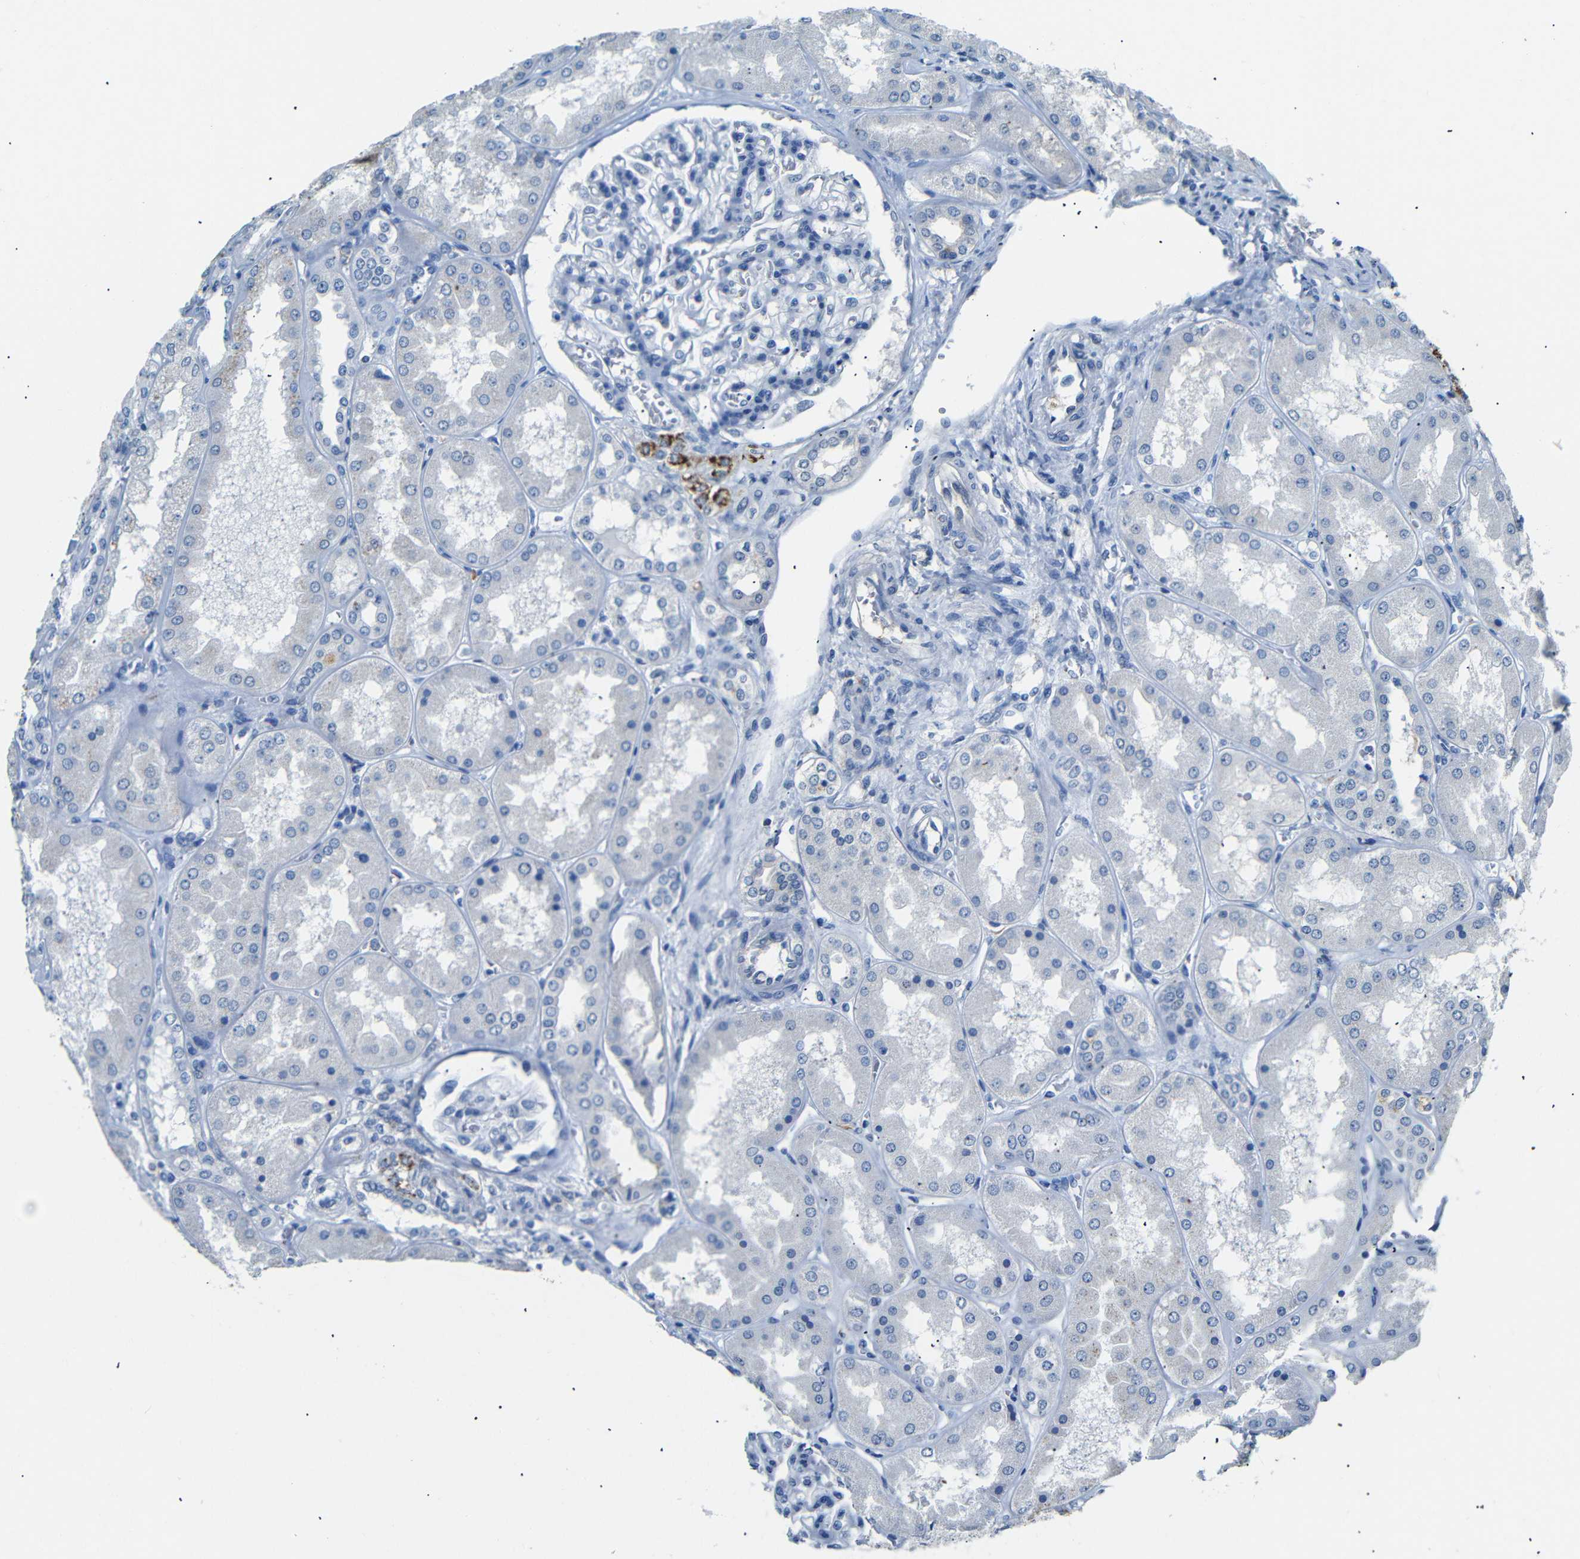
{"staining": {"intensity": "negative", "quantity": "none", "location": "none"}, "tissue": "kidney", "cell_type": "Cells in glomeruli", "image_type": "normal", "snomed": [{"axis": "morphology", "description": "Normal tissue, NOS"}, {"axis": "topography", "description": "Kidney"}], "caption": "This photomicrograph is of normal kidney stained with immunohistochemistry (IHC) to label a protein in brown with the nuclei are counter-stained blue. There is no expression in cells in glomeruli.", "gene": "INCENP", "patient": {"sex": "female", "age": 56}}